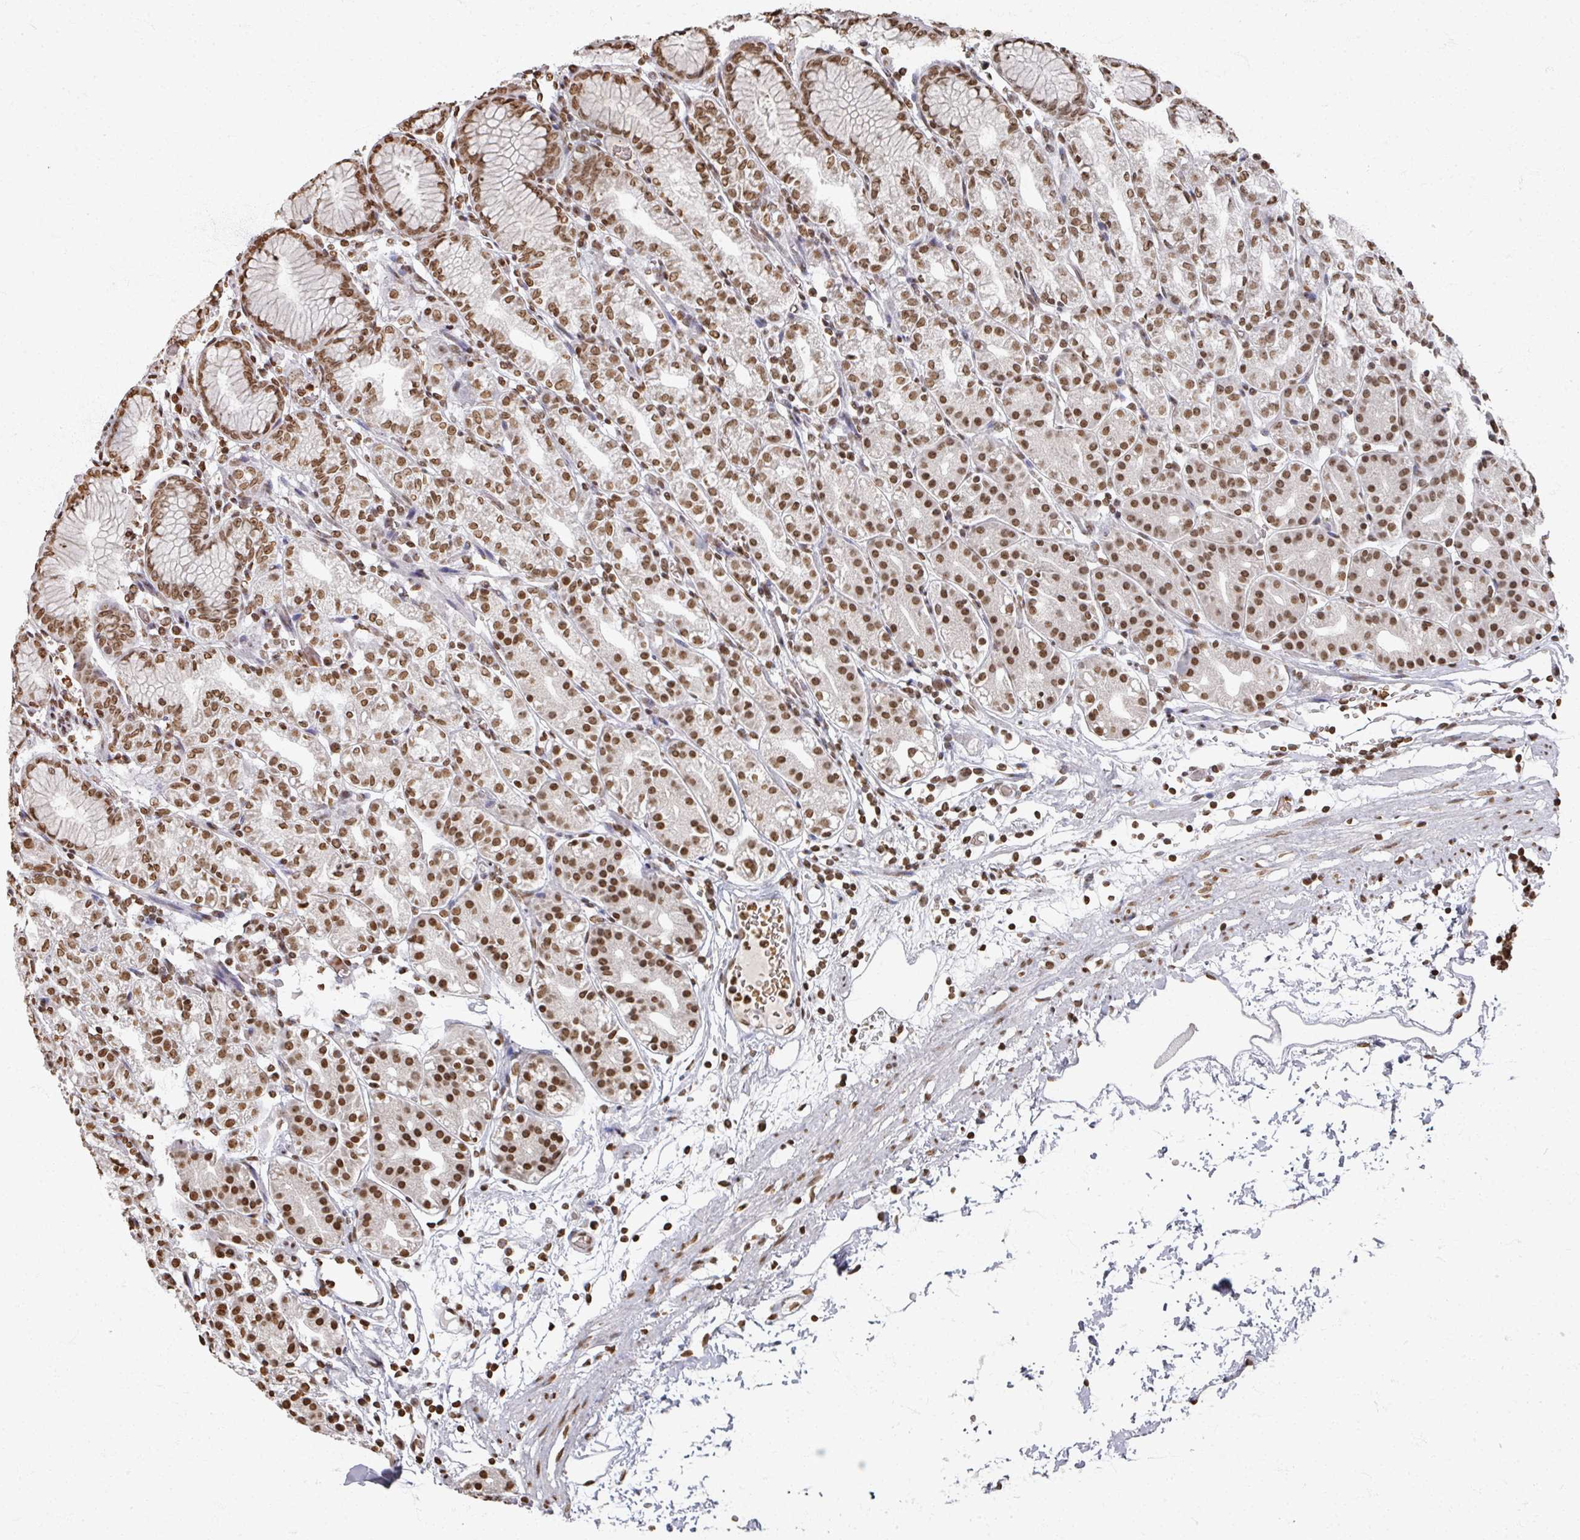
{"staining": {"intensity": "moderate", "quantity": ">75%", "location": "nuclear"}, "tissue": "stomach", "cell_type": "Glandular cells", "image_type": "normal", "snomed": [{"axis": "morphology", "description": "Normal tissue, NOS"}, {"axis": "topography", "description": "Stomach"}], "caption": "Glandular cells demonstrate medium levels of moderate nuclear positivity in approximately >75% of cells in unremarkable human stomach.", "gene": "DCUN1D5", "patient": {"sex": "female", "age": 57}}